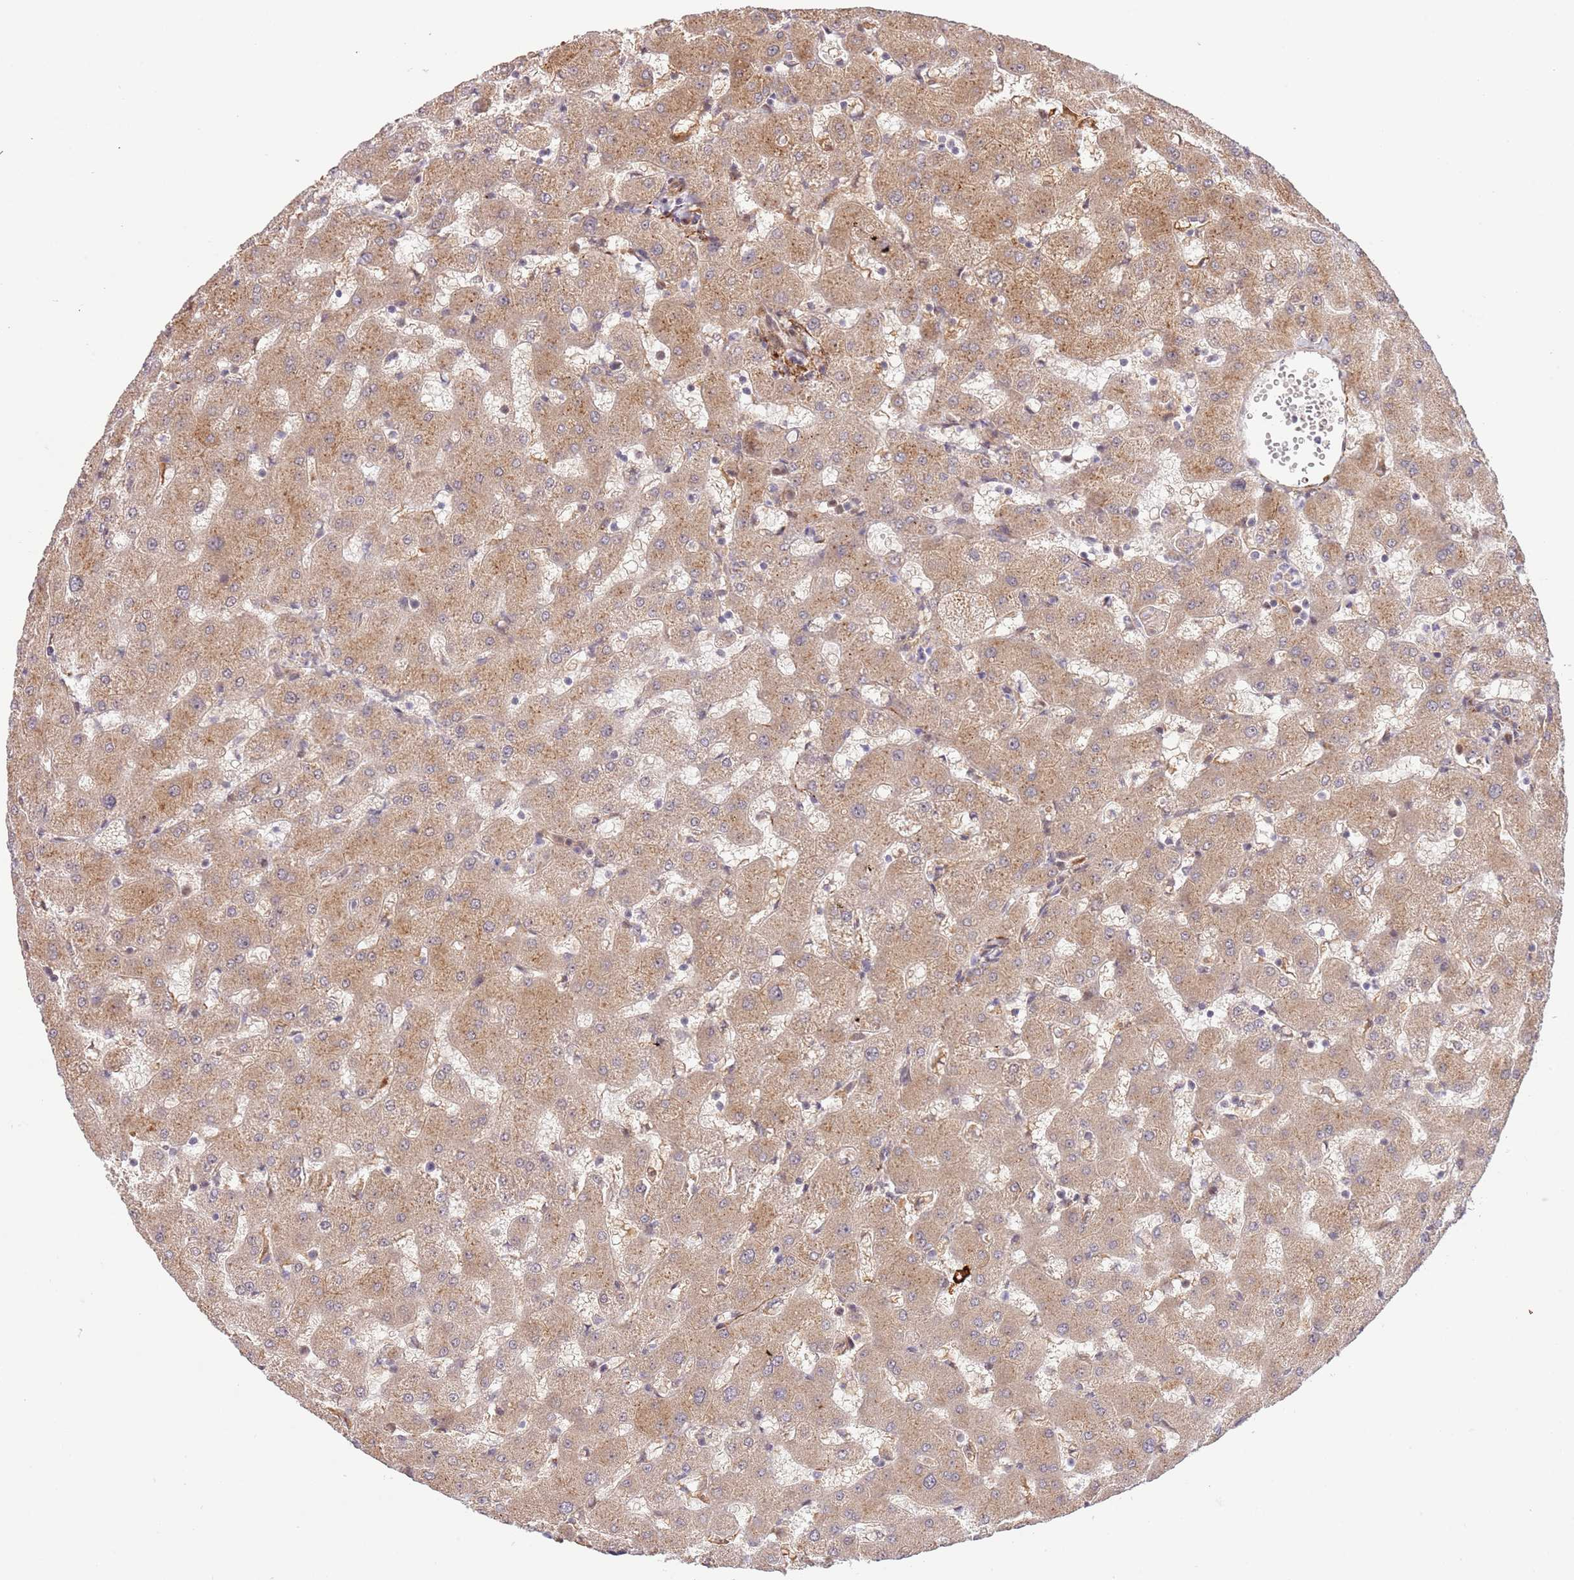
{"staining": {"intensity": "weak", "quantity": ">75%", "location": "cytoplasmic/membranous"}, "tissue": "liver", "cell_type": "Cholangiocytes", "image_type": "normal", "snomed": [{"axis": "morphology", "description": "Normal tissue, NOS"}, {"axis": "topography", "description": "Liver"}], "caption": "High-magnification brightfield microscopy of unremarkable liver stained with DAB (3,3'-diaminobenzidine) (brown) and counterstained with hematoxylin (blue). cholangiocytes exhibit weak cytoplasmic/membranous staining is seen in approximately>75% of cells.", "gene": "NEK3", "patient": {"sex": "female", "age": 63}}